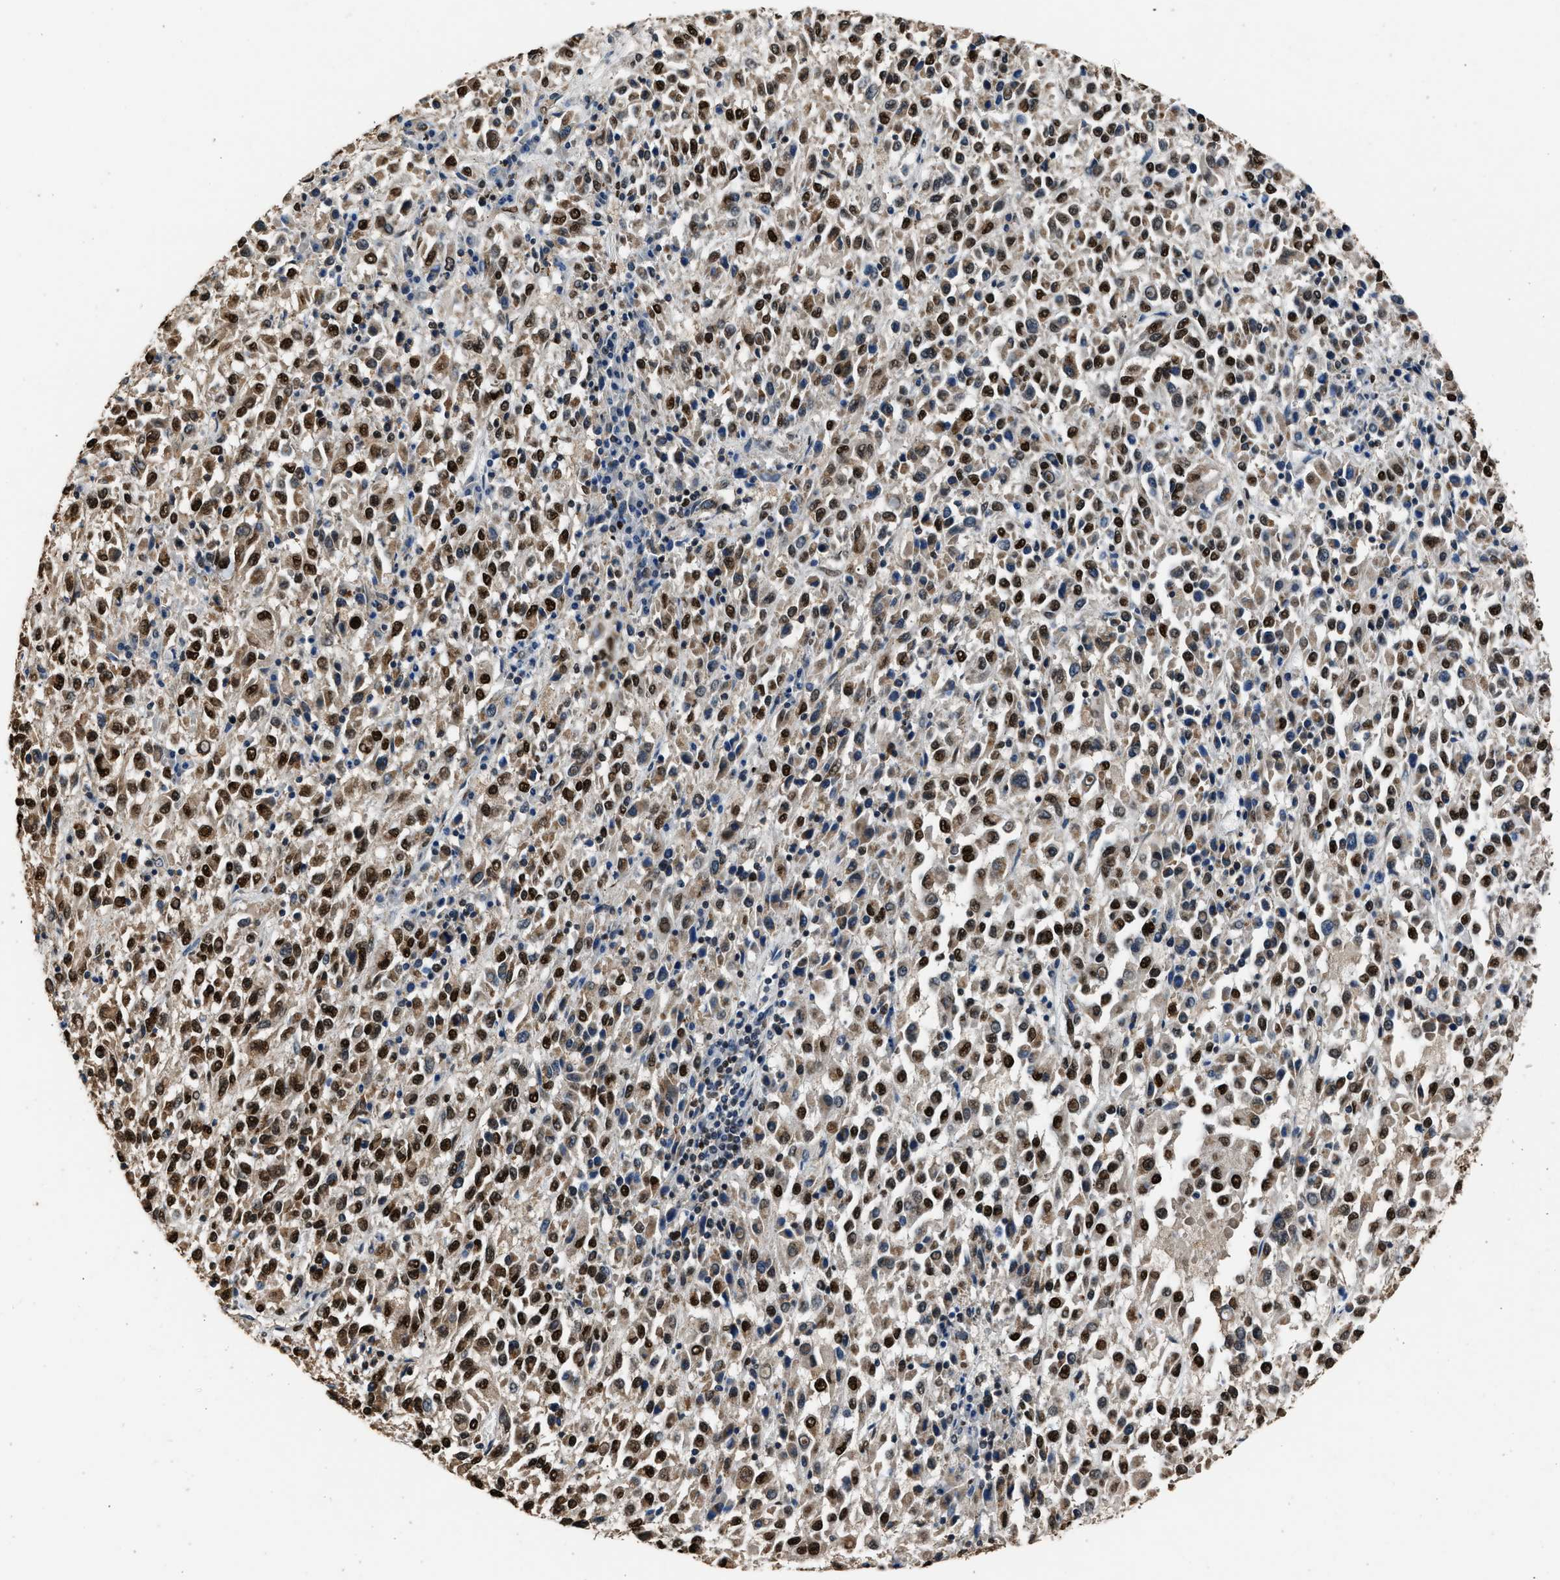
{"staining": {"intensity": "strong", "quantity": ">75%", "location": "cytoplasmic/membranous,nuclear"}, "tissue": "melanoma", "cell_type": "Tumor cells", "image_type": "cancer", "snomed": [{"axis": "morphology", "description": "Malignant melanoma, Metastatic site"}, {"axis": "topography", "description": "Lung"}], "caption": "This is an image of IHC staining of malignant melanoma (metastatic site), which shows strong expression in the cytoplasmic/membranous and nuclear of tumor cells.", "gene": "SAFB", "patient": {"sex": "male", "age": 64}}